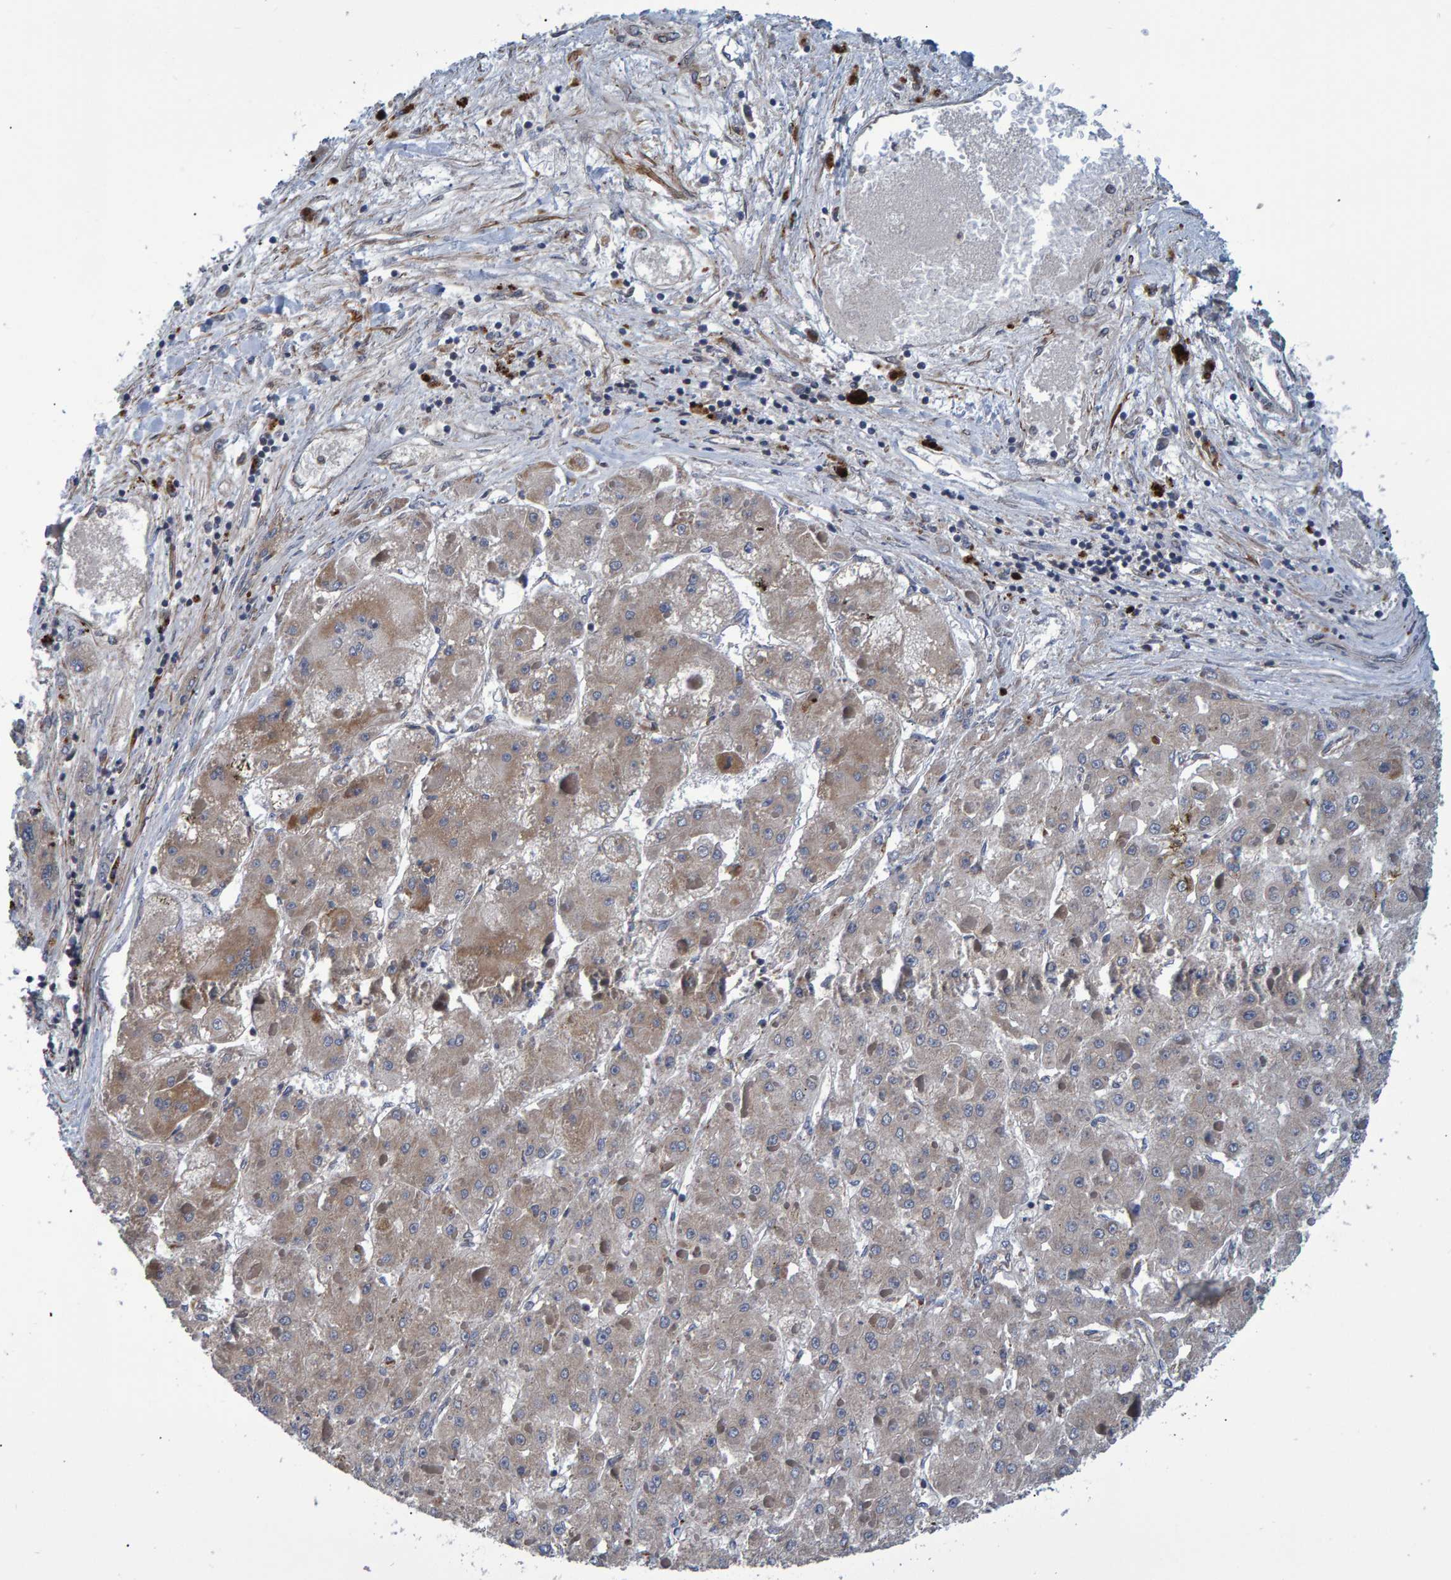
{"staining": {"intensity": "weak", "quantity": "25%-75%", "location": "cytoplasmic/membranous"}, "tissue": "liver cancer", "cell_type": "Tumor cells", "image_type": "cancer", "snomed": [{"axis": "morphology", "description": "Carcinoma, Hepatocellular, NOS"}, {"axis": "topography", "description": "Liver"}], "caption": "Liver cancer (hepatocellular carcinoma) stained with DAB (3,3'-diaminobenzidine) IHC exhibits low levels of weak cytoplasmic/membranous expression in approximately 25%-75% of tumor cells.", "gene": "ATP6V1H", "patient": {"sex": "female", "age": 73}}